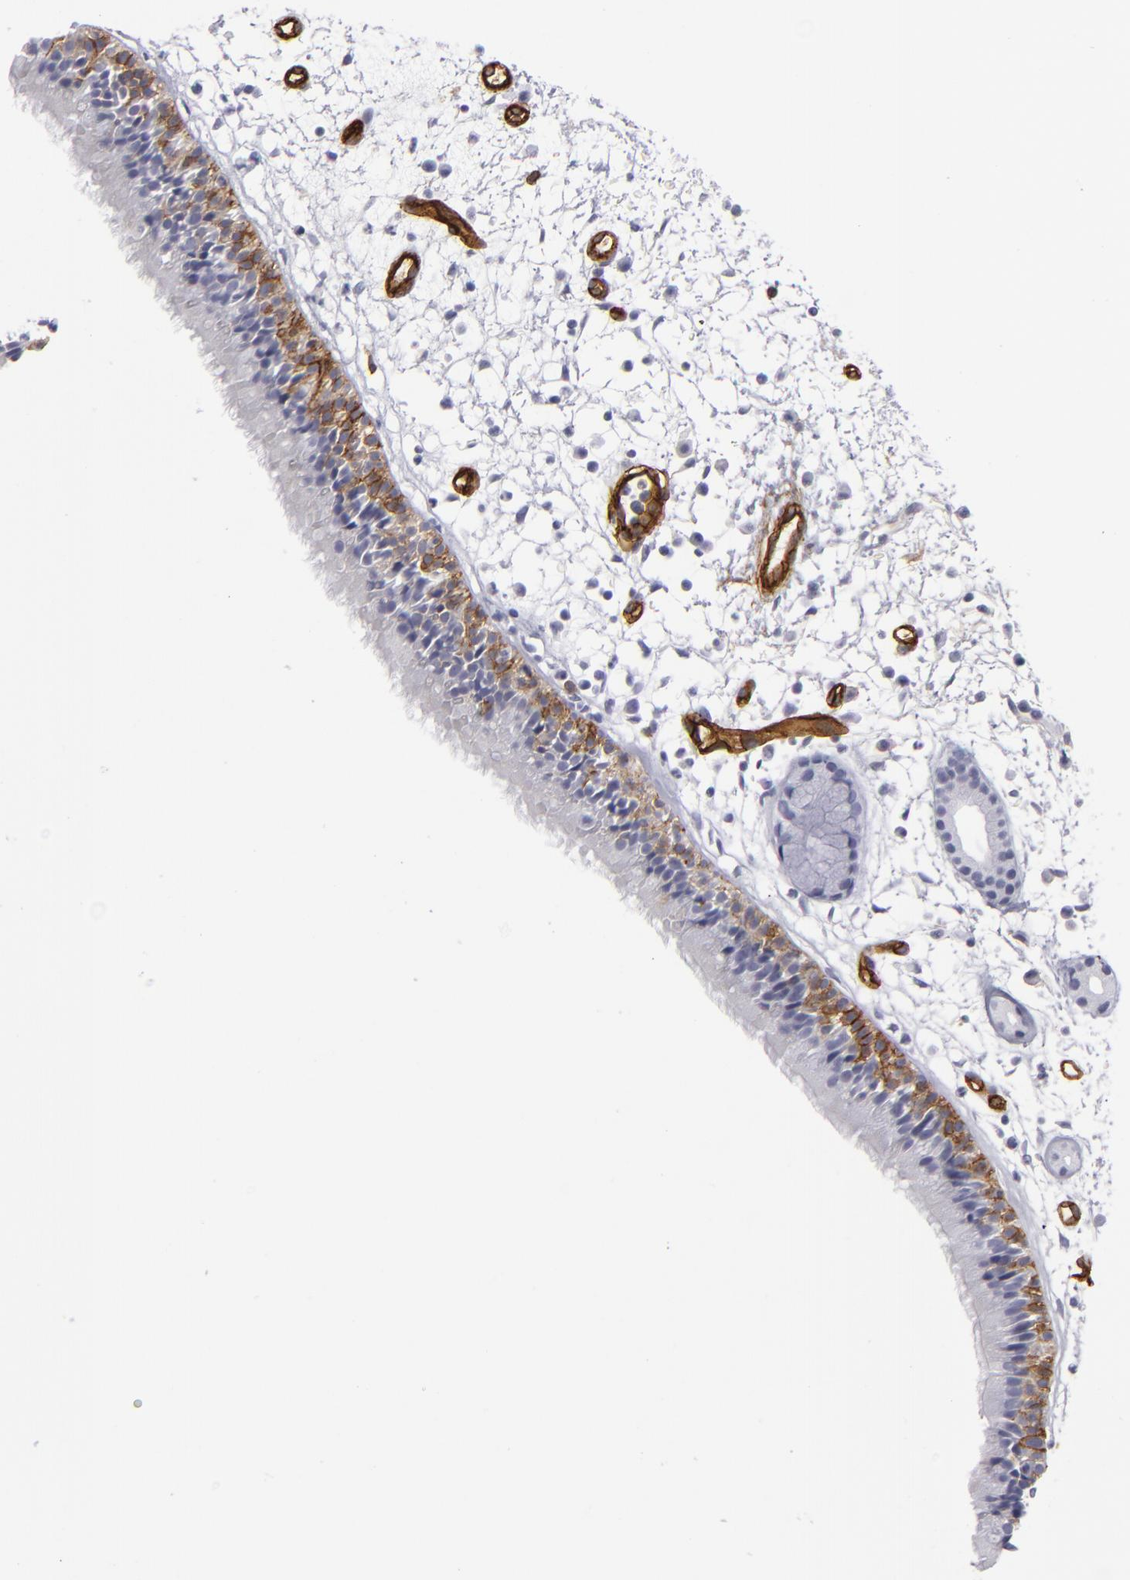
{"staining": {"intensity": "moderate", "quantity": "25%-75%", "location": "cytoplasmic/membranous"}, "tissue": "nasopharynx", "cell_type": "Respiratory epithelial cells", "image_type": "normal", "snomed": [{"axis": "morphology", "description": "Normal tissue, NOS"}, {"axis": "morphology", "description": "Inflammation, NOS"}, {"axis": "morphology", "description": "Malignant melanoma, Metastatic site"}, {"axis": "topography", "description": "Nasopharynx"}], "caption": "Respiratory epithelial cells reveal medium levels of moderate cytoplasmic/membranous expression in approximately 25%-75% of cells in benign nasopharynx.", "gene": "MCAM", "patient": {"sex": "female", "age": 55}}